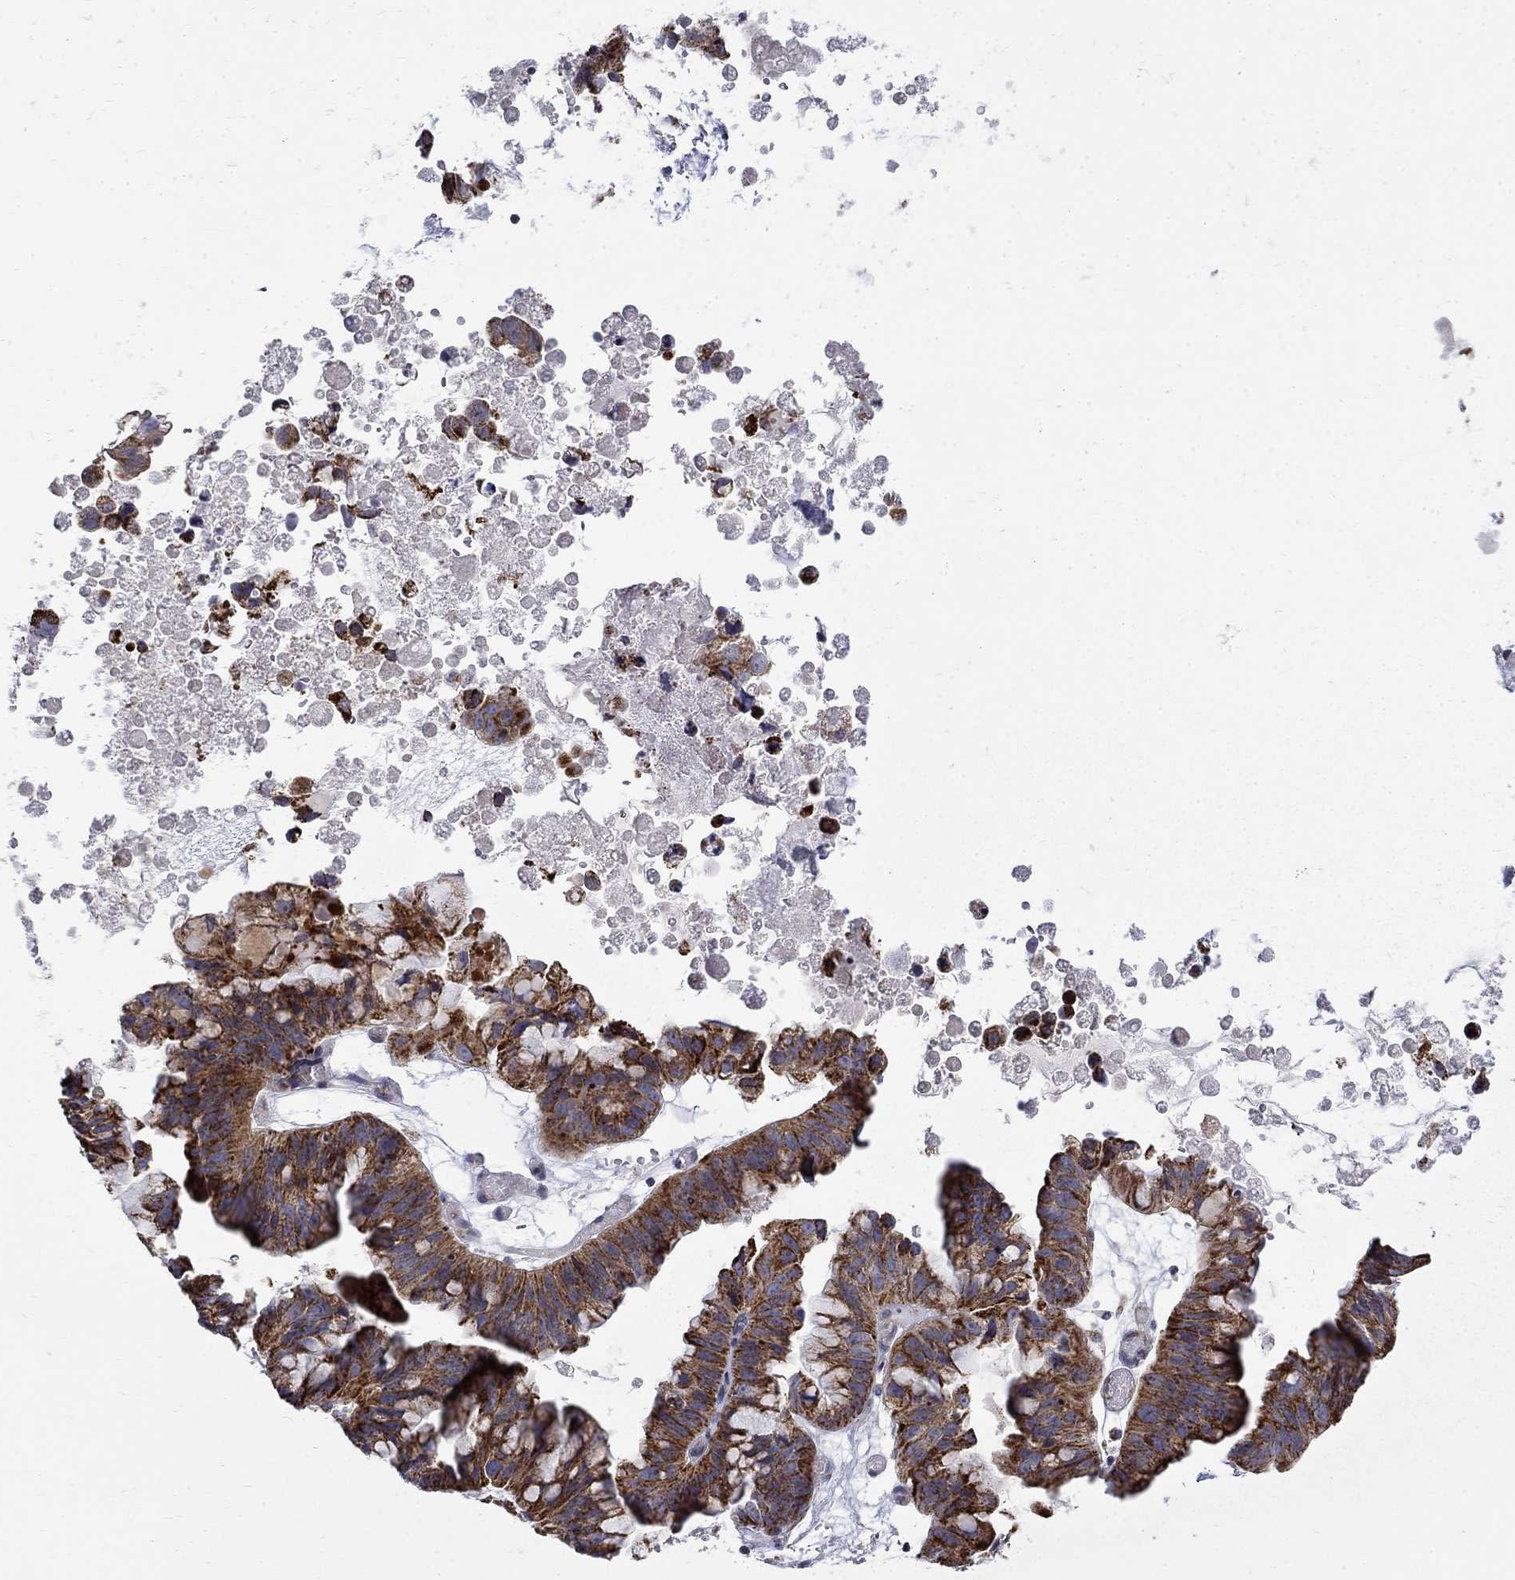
{"staining": {"intensity": "strong", "quantity": "25%-75%", "location": "cytoplasmic/membranous"}, "tissue": "ovarian cancer", "cell_type": "Tumor cells", "image_type": "cancer", "snomed": [{"axis": "morphology", "description": "Cystadenocarcinoma, mucinous, NOS"}, {"axis": "topography", "description": "Ovary"}], "caption": "Protein expression analysis of human mucinous cystadenocarcinoma (ovarian) reveals strong cytoplasmic/membranous positivity in about 25%-75% of tumor cells.", "gene": "PCBP3", "patient": {"sex": "female", "age": 76}}